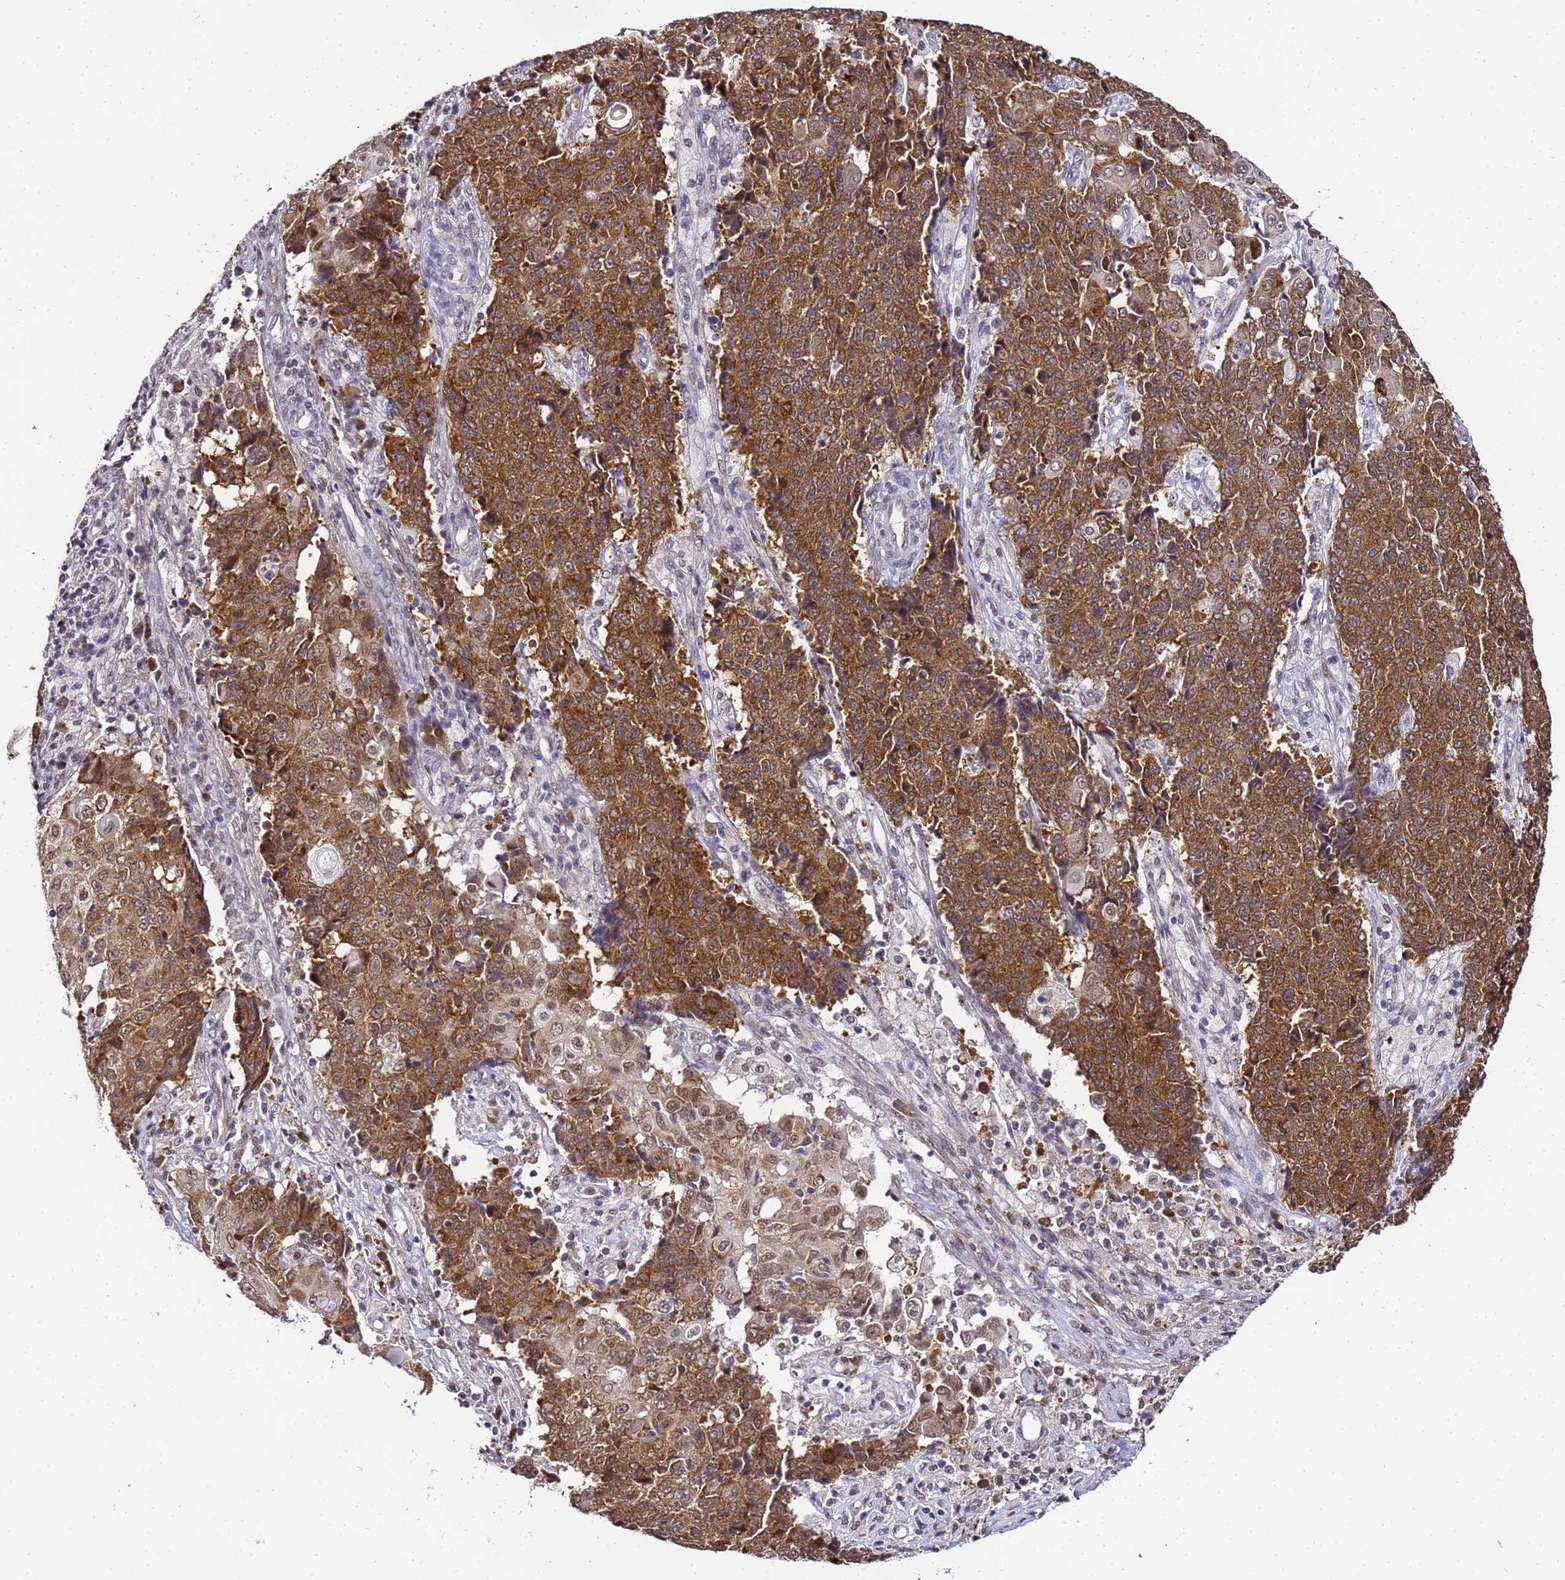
{"staining": {"intensity": "moderate", "quantity": ">75%", "location": "cytoplasmic/membranous"}, "tissue": "ovarian cancer", "cell_type": "Tumor cells", "image_type": "cancer", "snomed": [{"axis": "morphology", "description": "Carcinoma, endometroid"}, {"axis": "topography", "description": "Ovary"}], "caption": "Protein expression analysis of ovarian endometroid carcinoma exhibits moderate cytoplasmic/membranous expression in about >75% of tumor cells.", "gene": "SMN1", "patient": {"sex": "female", "age": 42}}